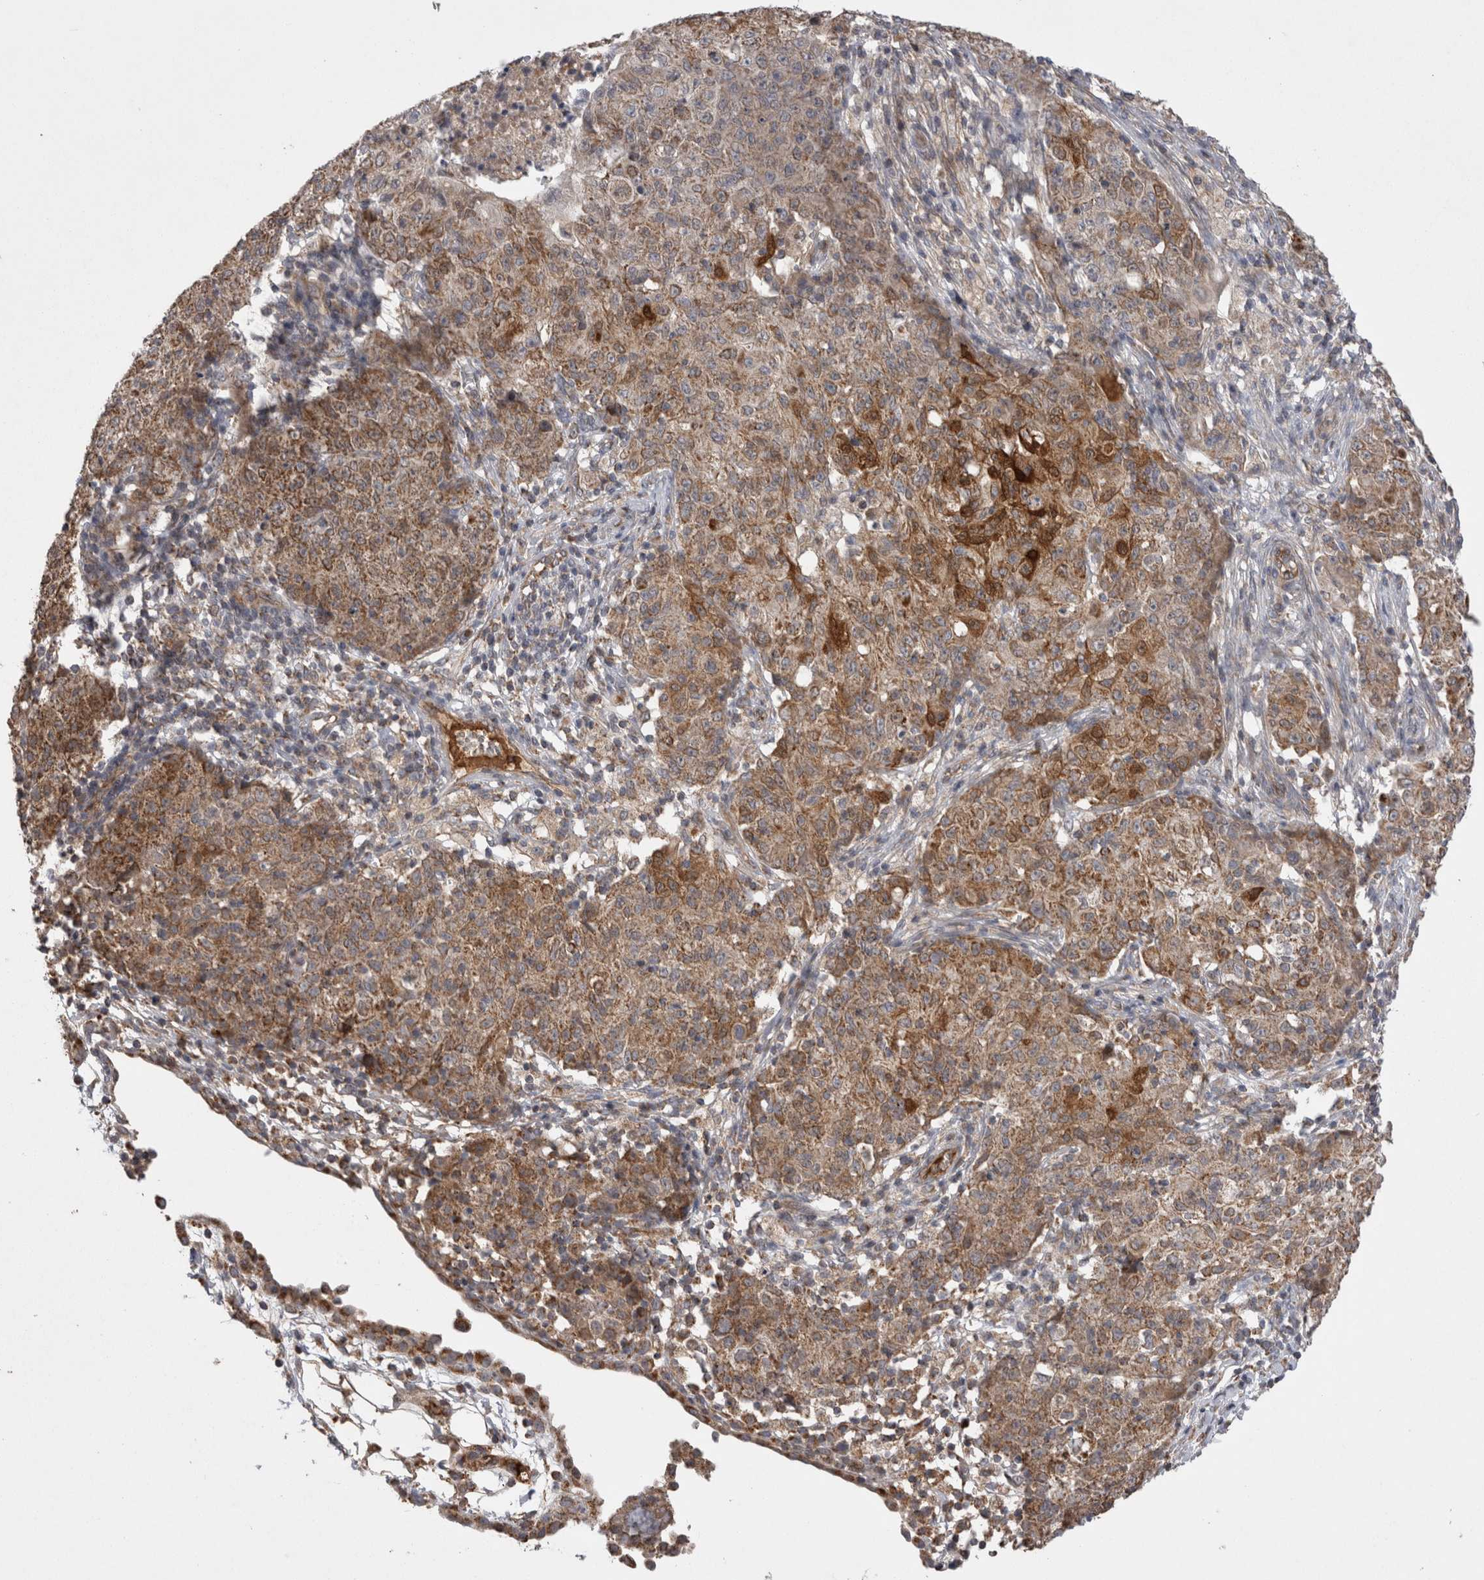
{"staining": {"intensity": "moderate", "quantity": ">75%", "location": "cytoplasmic/membranous"}, "tissue": "ovarian cancer", "cell_type": "Tumor cells", "image_type": "cancer", "snomed": [{"axis": "morphology", "description": "Carcinoma, endometroid"}, {"axis": "topography", "description": "Ovary"}], "caption": "Brown immunohistochemical staining in ovarian cancer displays moderate cytoplasmic/membranous staining in approximately >75% of tumor cells. Nuclei are stained in blue.", "gene": "DARS2", "patient": {"sex": "female", "age": 42}}